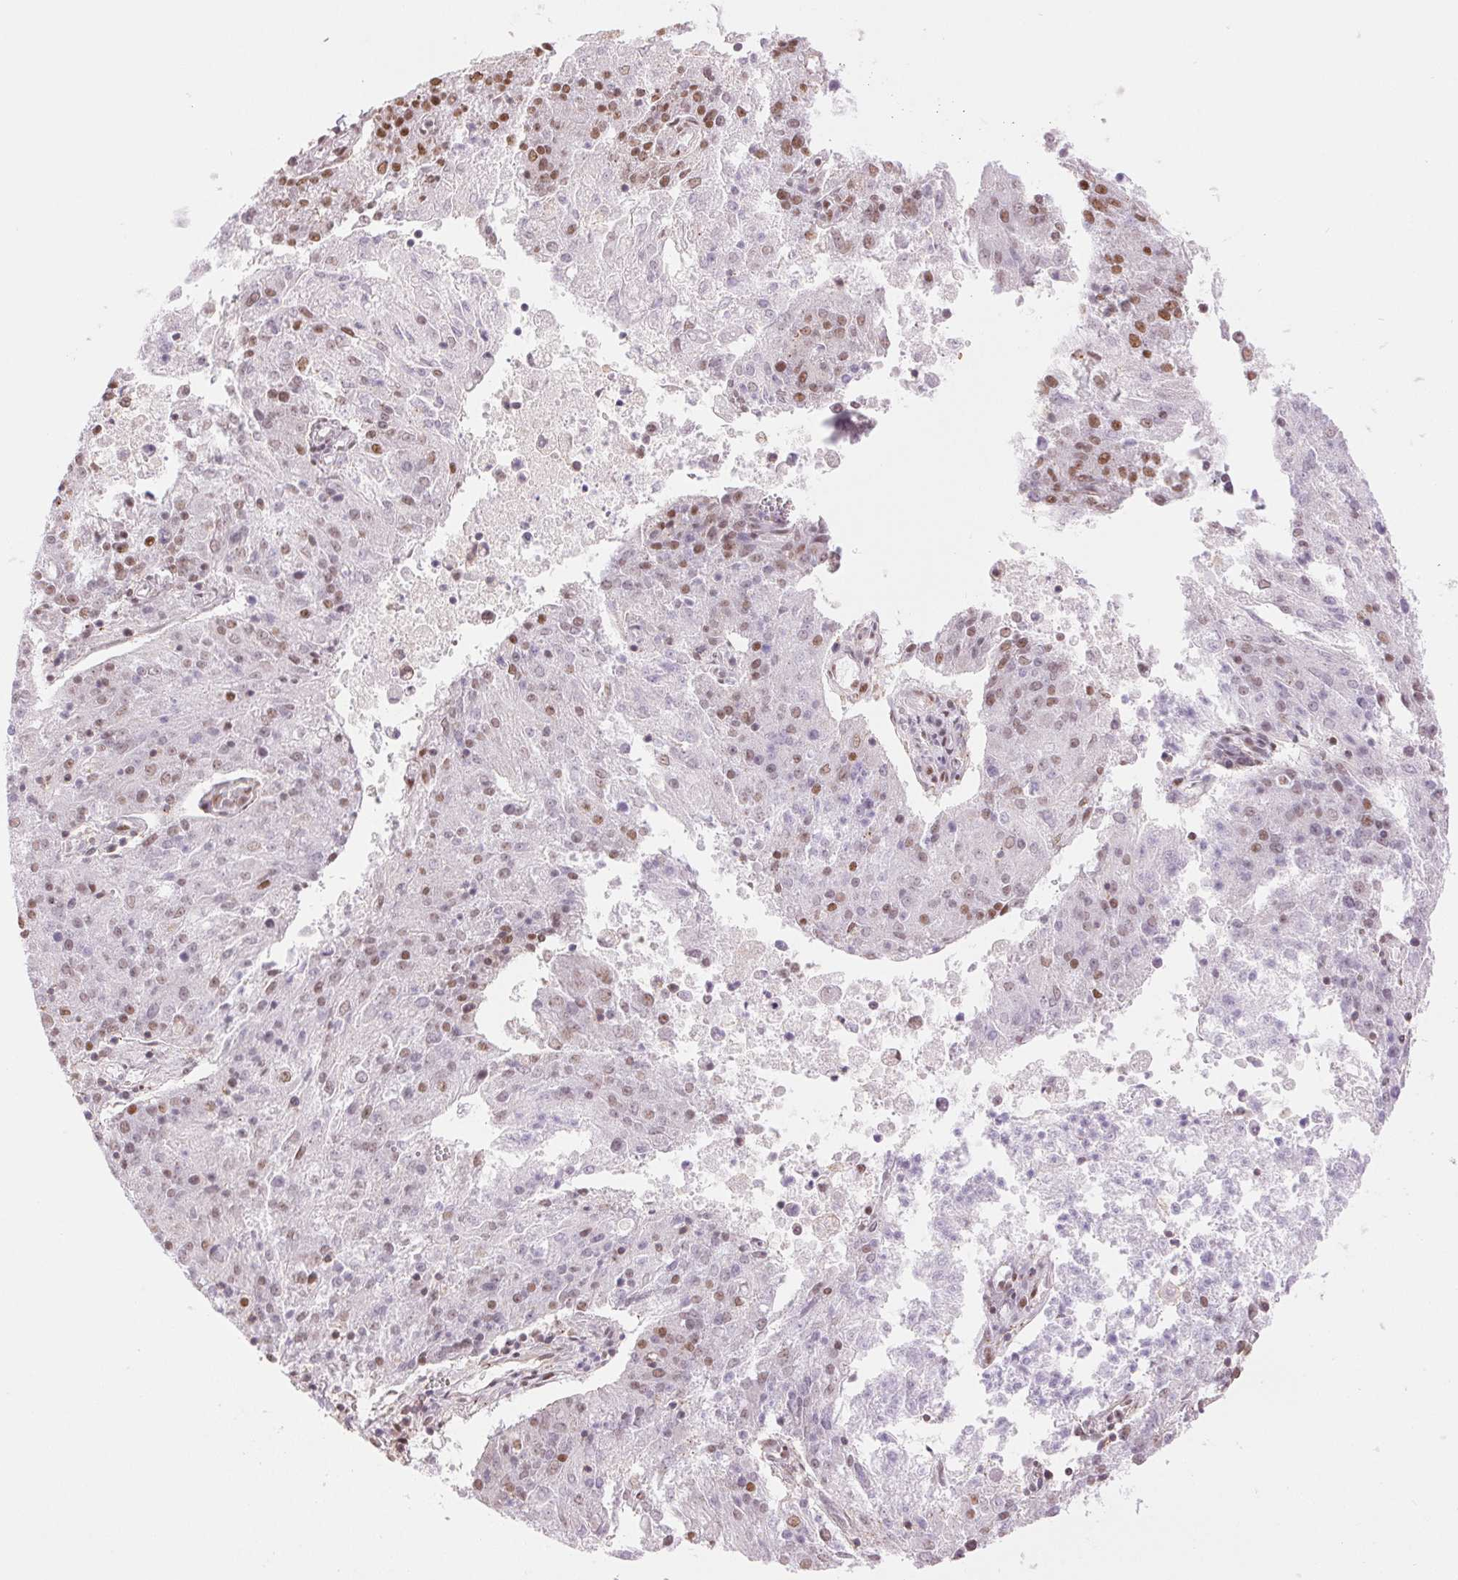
{"staining": {"intensity": "moderate", "quantity": "<25%", "location": "nuclear"}, "tissue": "endometrial cancer", "cell_type": "Tumor cells", "image_type": "cancer", "snomed": [{"axis": "morphology", "description": "Adenocarcinoma, NOS"}, {"axis": "topography", "description": "Endometrium"}], "caption": "Adenocarcinoma (endometrial) was stained to show a protein in brown. There is low levels of moderate nuclear staining in about <25% of tumor cells.", "gene": "ZFR2", "patient": {"sex": "female", "age": 82}}